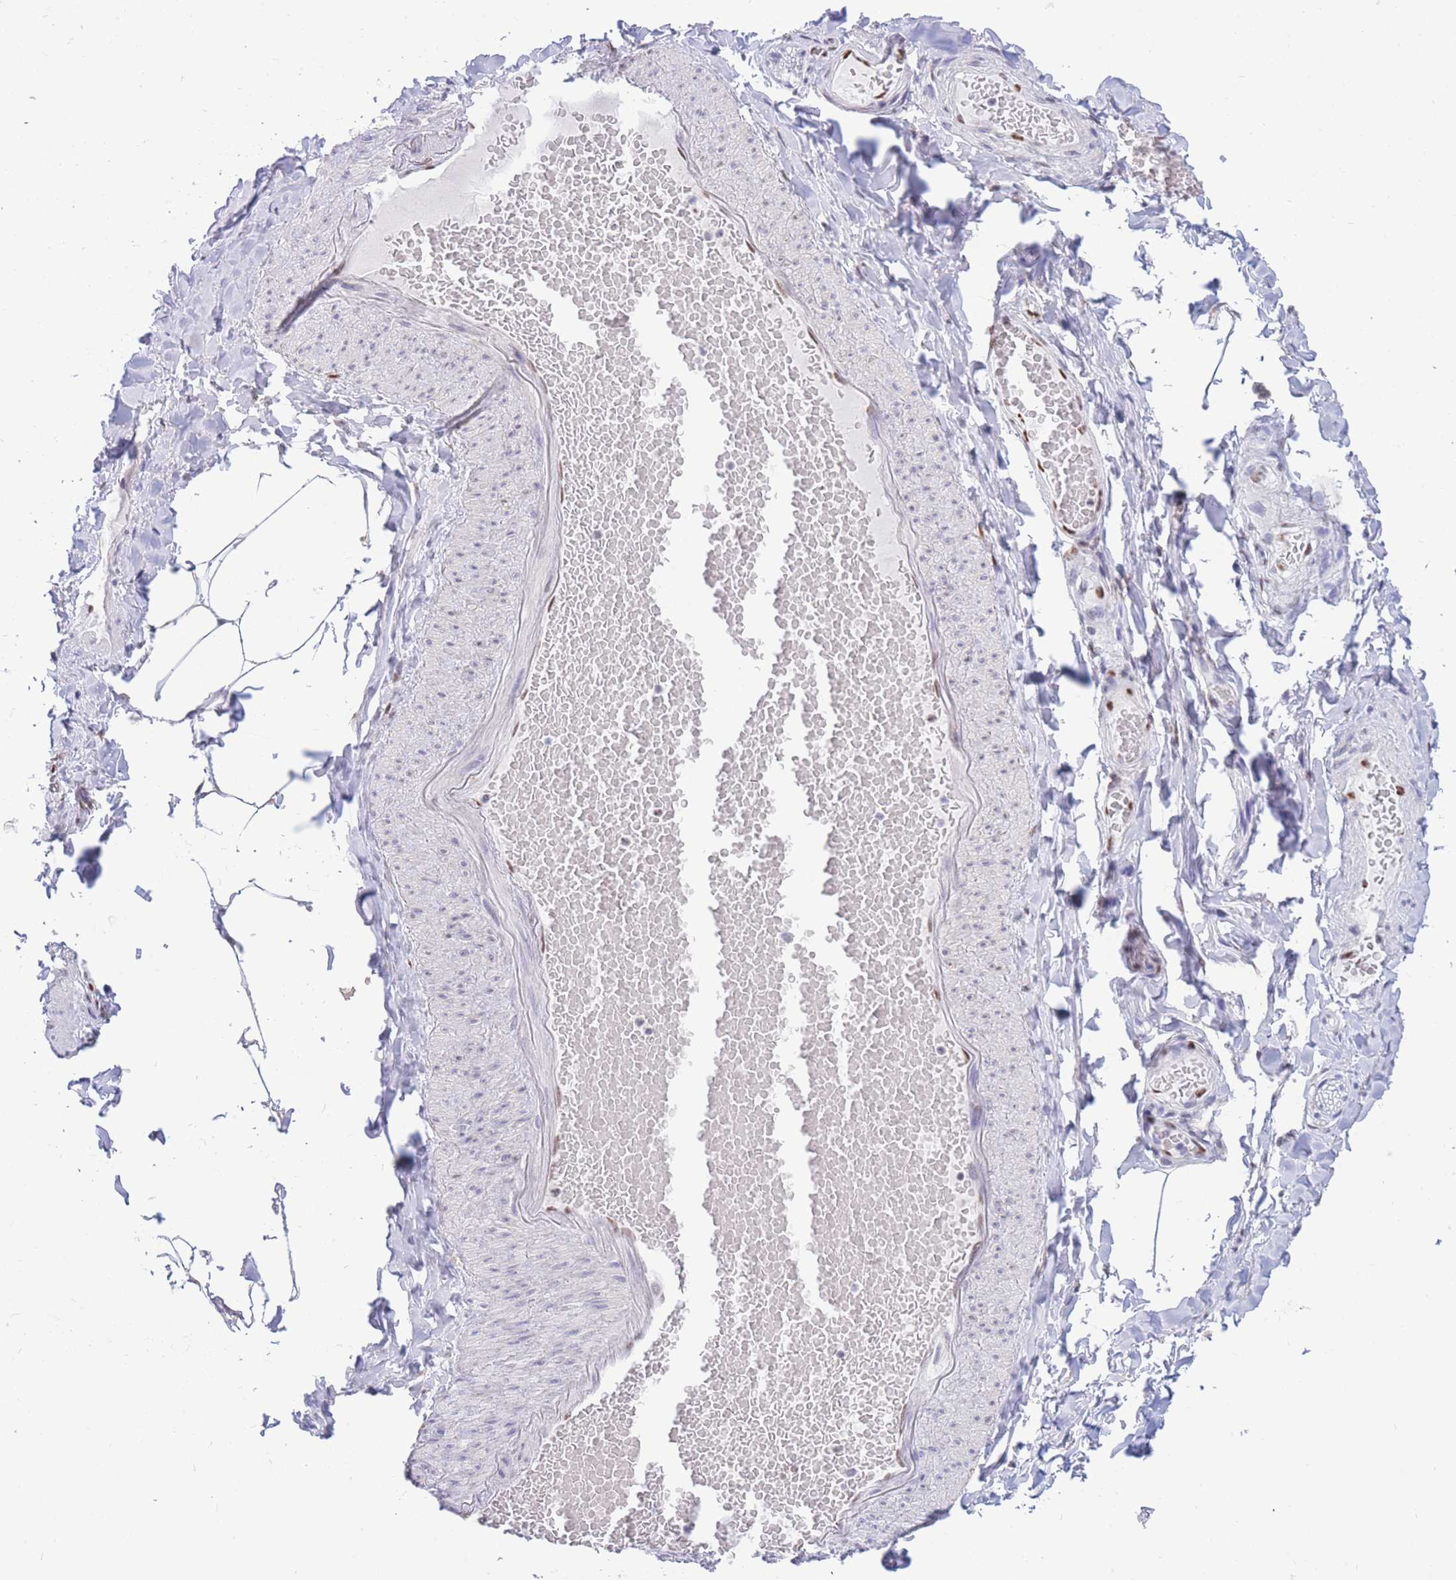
{"staining": {"intensity": "negative", "quantity": "none", "location": "none"}, "tissue": "adipose tissue", "cell_type": "Adipocytes", "image_type": "normal", "snomed": [{"axis": "morphology", "description": "Normal tissue, NOS"}, {"axis": "topography", "description": "Soft tissue"}, {"axis": "topography", "description": "Vascular tissue"}], "caption": "Immunohistochemical staining of normal human adipose tissue shows no significant expression in adipocytes.", "gene": "FAM153A", "patient": {"sex": "male", "age": 54}}